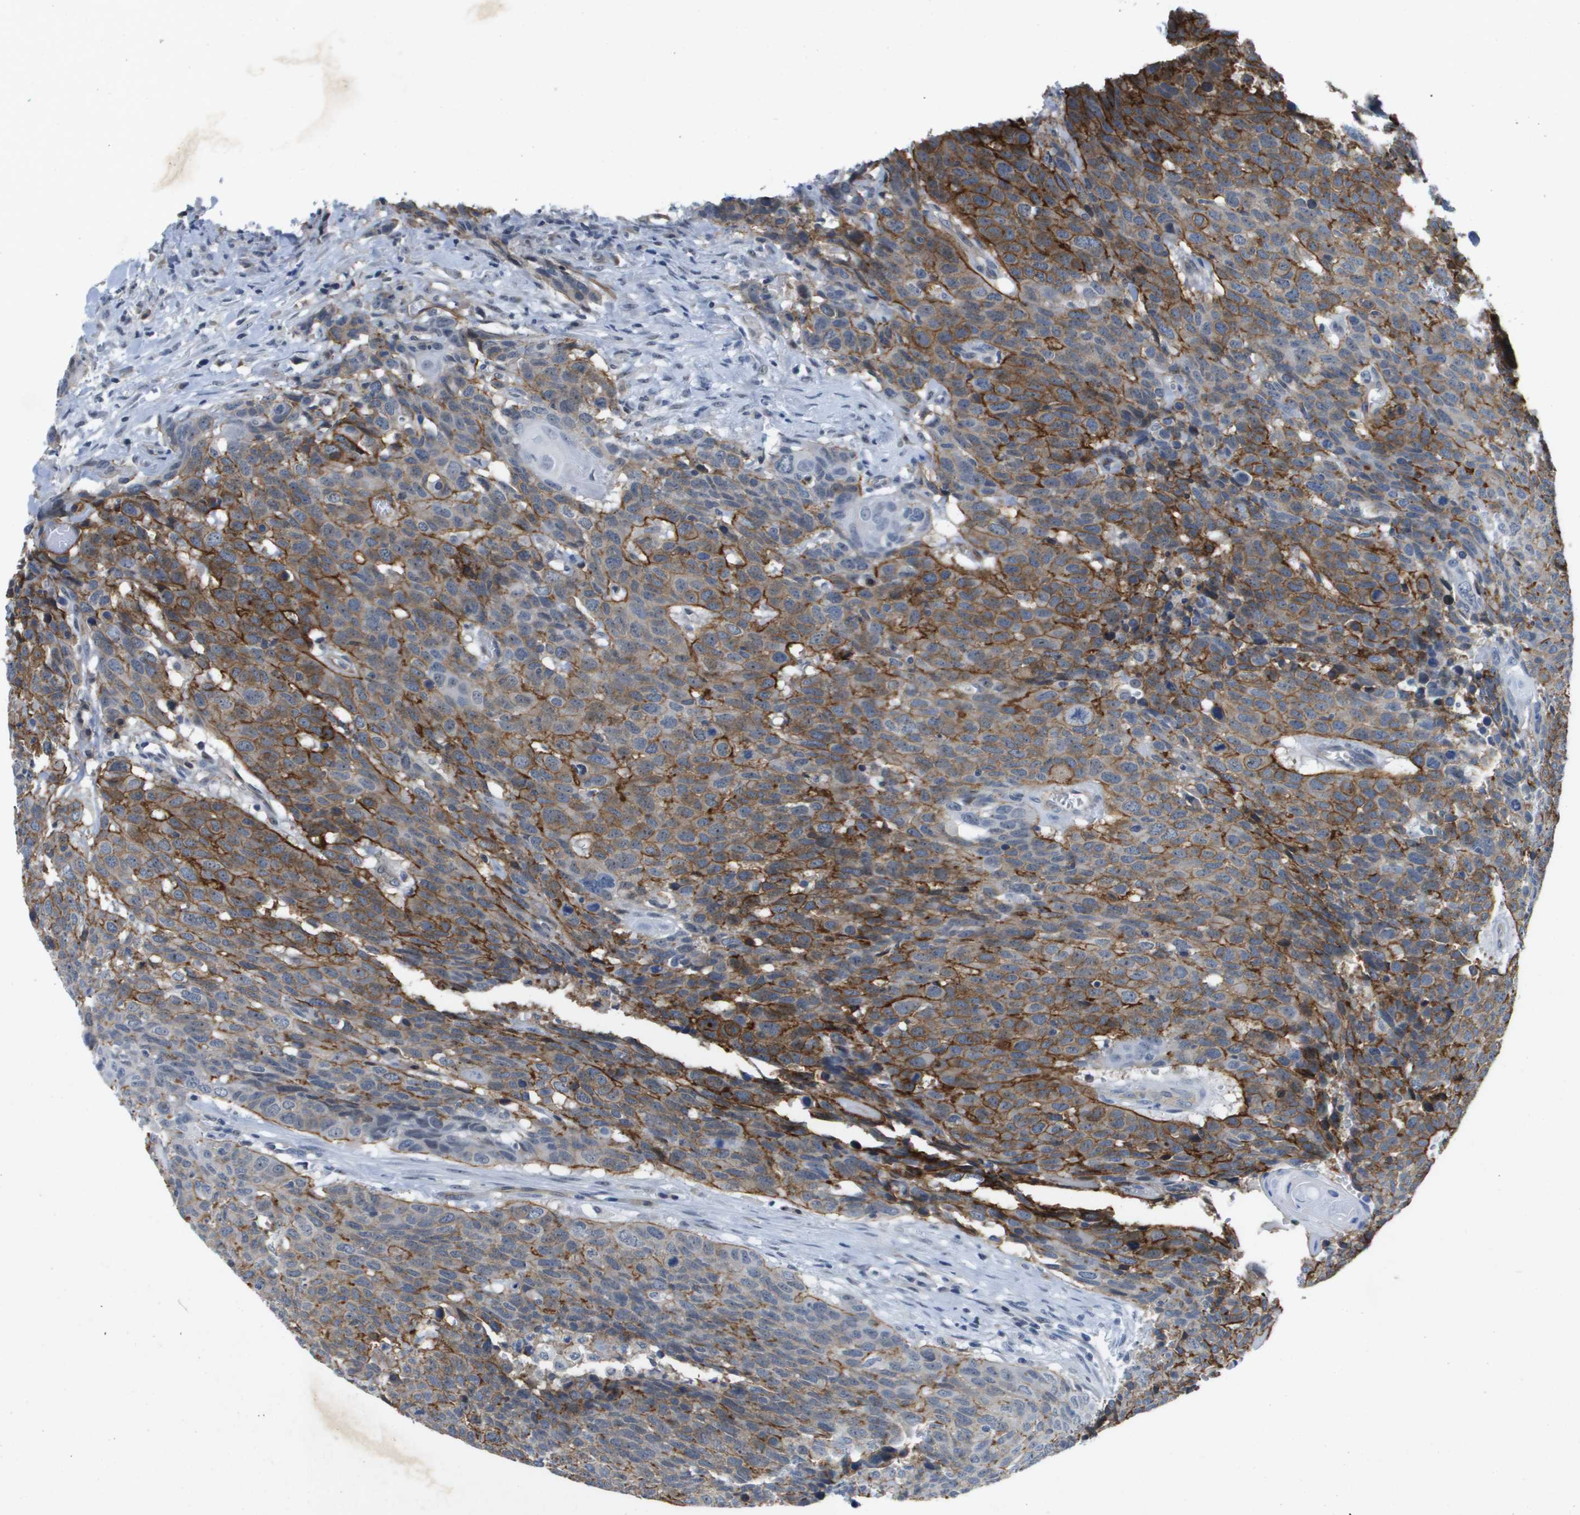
{"staining": {"intensity": "moderate", "quantity": ">75%", "location": "cytoplasmic/membranous"}, "tissue": "head and neck cancer", "cell_type": "Tumor cells", "image_type": "cancer", "snomed": [{"axis": "morphology", "description": "Squamous cell carcinoma, NOS"}, {"axis": "topography", "description": "Head-Neck"}], "caption": "Protein staining demonstrates moderate cytoplasmic/membranous staining in approximately >75% of tumor cells in head and neck squamous cell carcinoma. The staining was performed using DAB (3,3'-diaminobenzidine) to visualize the protein expression in brown, while the nuclei were stained in blue with hematoxylin (Magnification: 20x).", "gene": "ITGA6", "patient": {"sex": "male", "age": 66}}